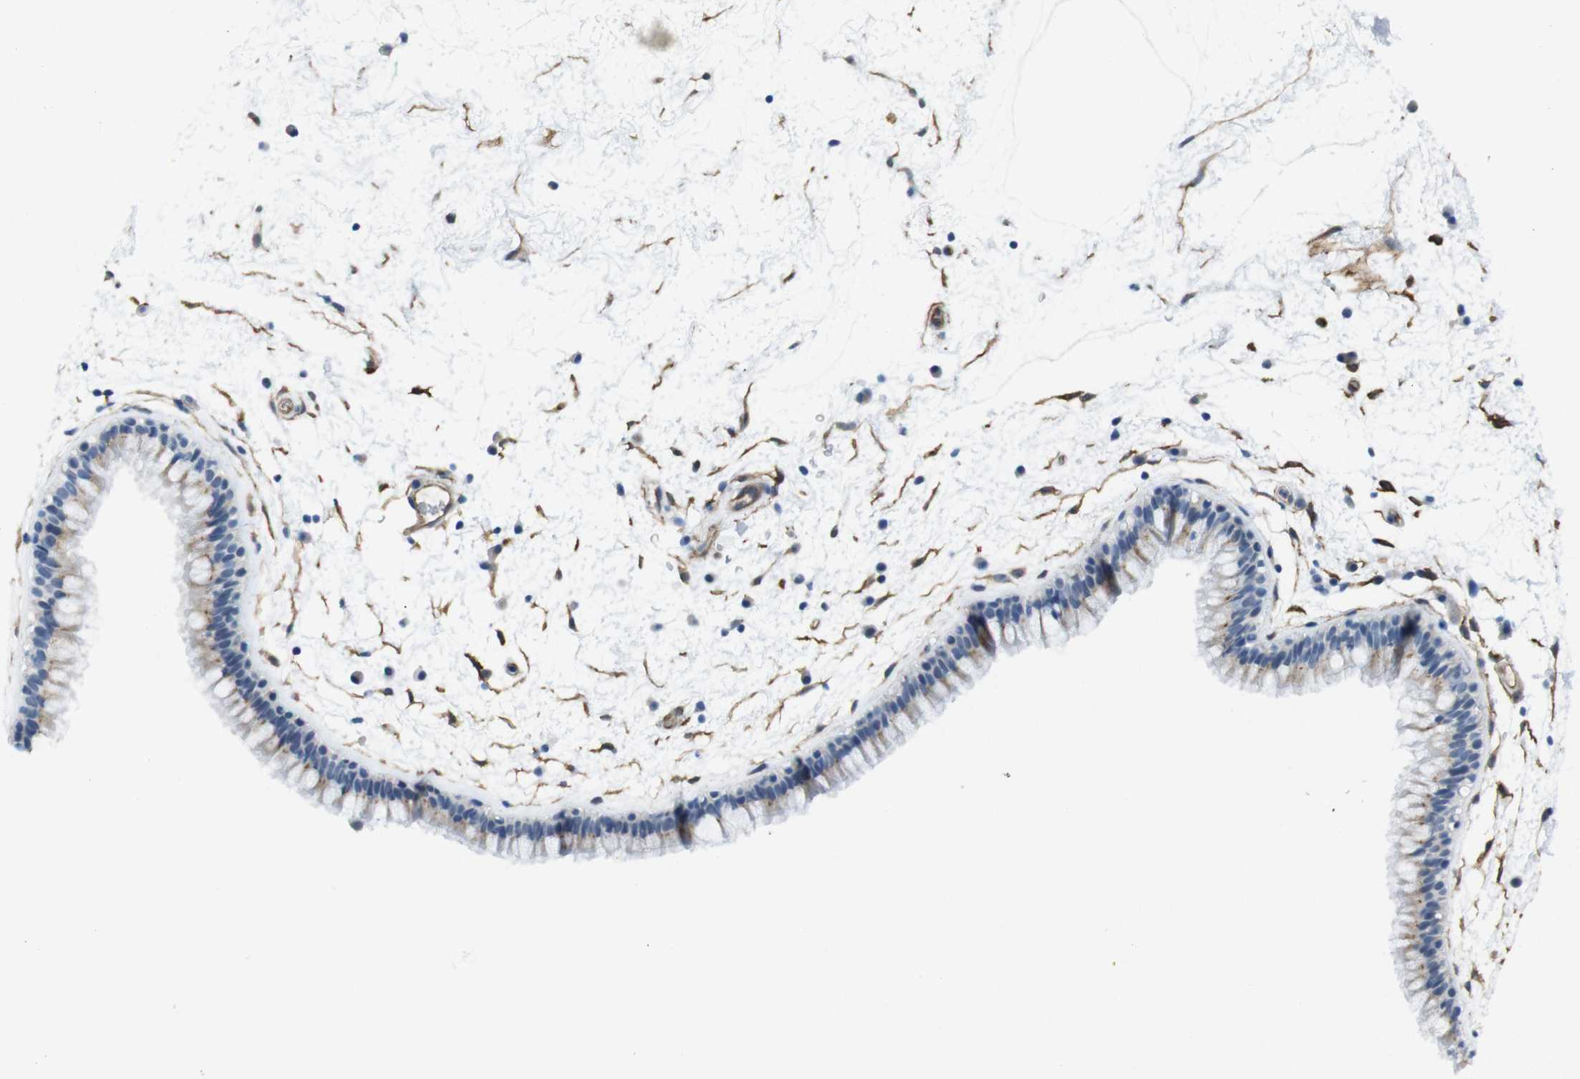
{"staining": {"intensity": "weak", "quantity": "25%-75%", "location": "cytoplasmic/membranous"}, "tissue": "nasopharynx", "cell_type": "Respiratory epithelial cells", "image_type": "normal", "snomed": [{"axis": "morphology", "description": "Normal tissue, NOS"}, {"axis": "morphology", "description": "Inflammation, NOS"}, {"axis": "topography", "description": "Nasopharynx"}], "caption": "High-magnification brightfield microscopy of unremarkable nasopharynx stained with DAB (3,3'-diaminobenzidine) (brown) and counterstained with hematoxylin (blue). respiratory epithelial cells exhibit weak cytoplasmic/membranous expression is seen in approximately25%-75% of cells. Using DAB (brown) and hematoxylin (blue) stains, captured at high magnification using brightfield microscopy.", "gene": "HSPA12B", "patient": {"sex": "male", "age": 48}}